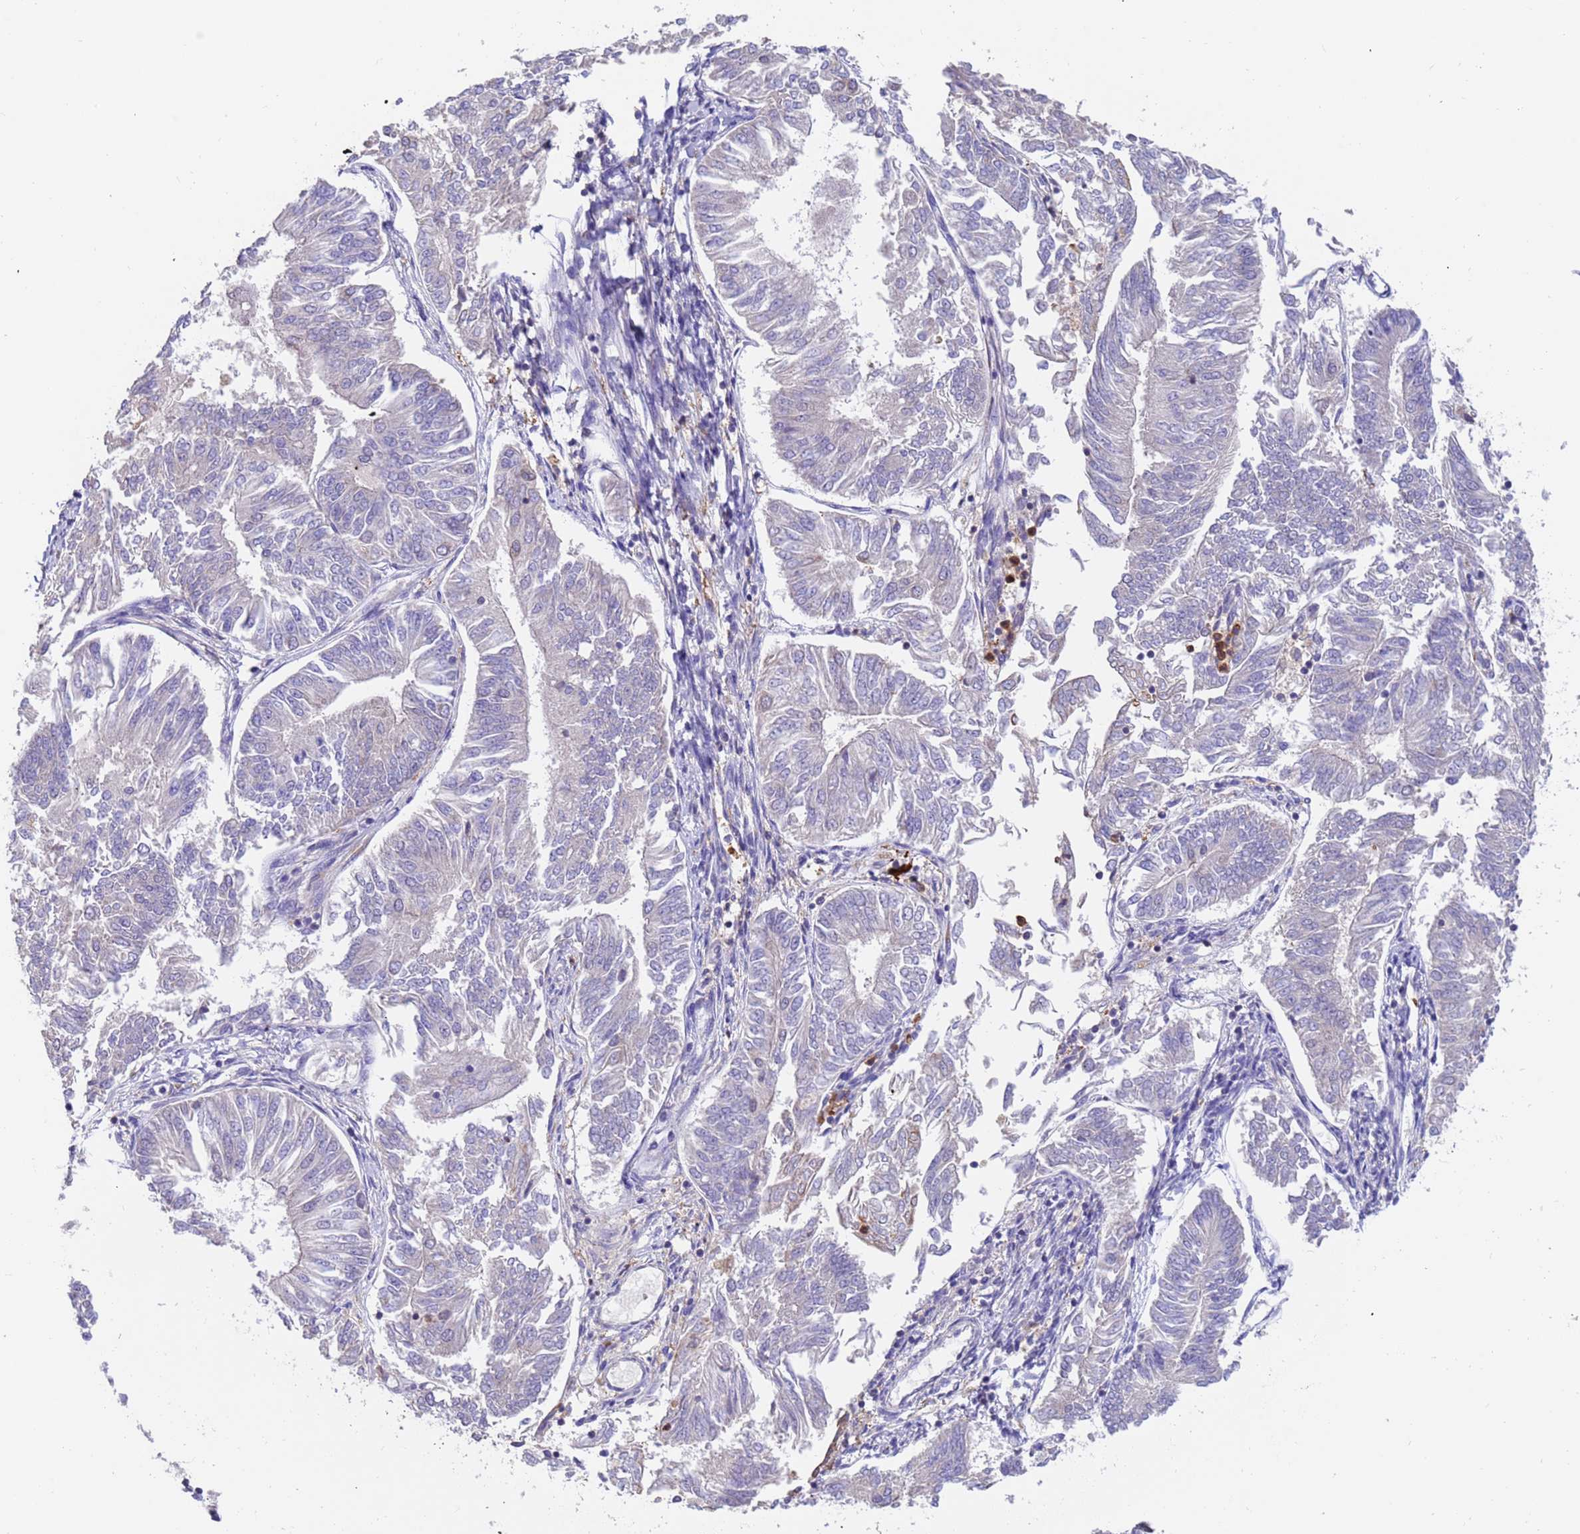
{"staining": {"intensity": "negative", "quantity": "none", "location": "none"}, "tissue": "endometrial cancer", "cell_type": "Tumor cells", "image_type": "cancer", "snomed": [{"axis": "morphology", "description": "Adenocarcinoma, NOS"}, {"axis": "topography", "description": "Endometrium"}], "caption": "Micrograph shows no significant protein expression in tumor cells of endometrial cancer.", "gene": "AMPD3", "patient": {"sex": "female", "age": 58}}